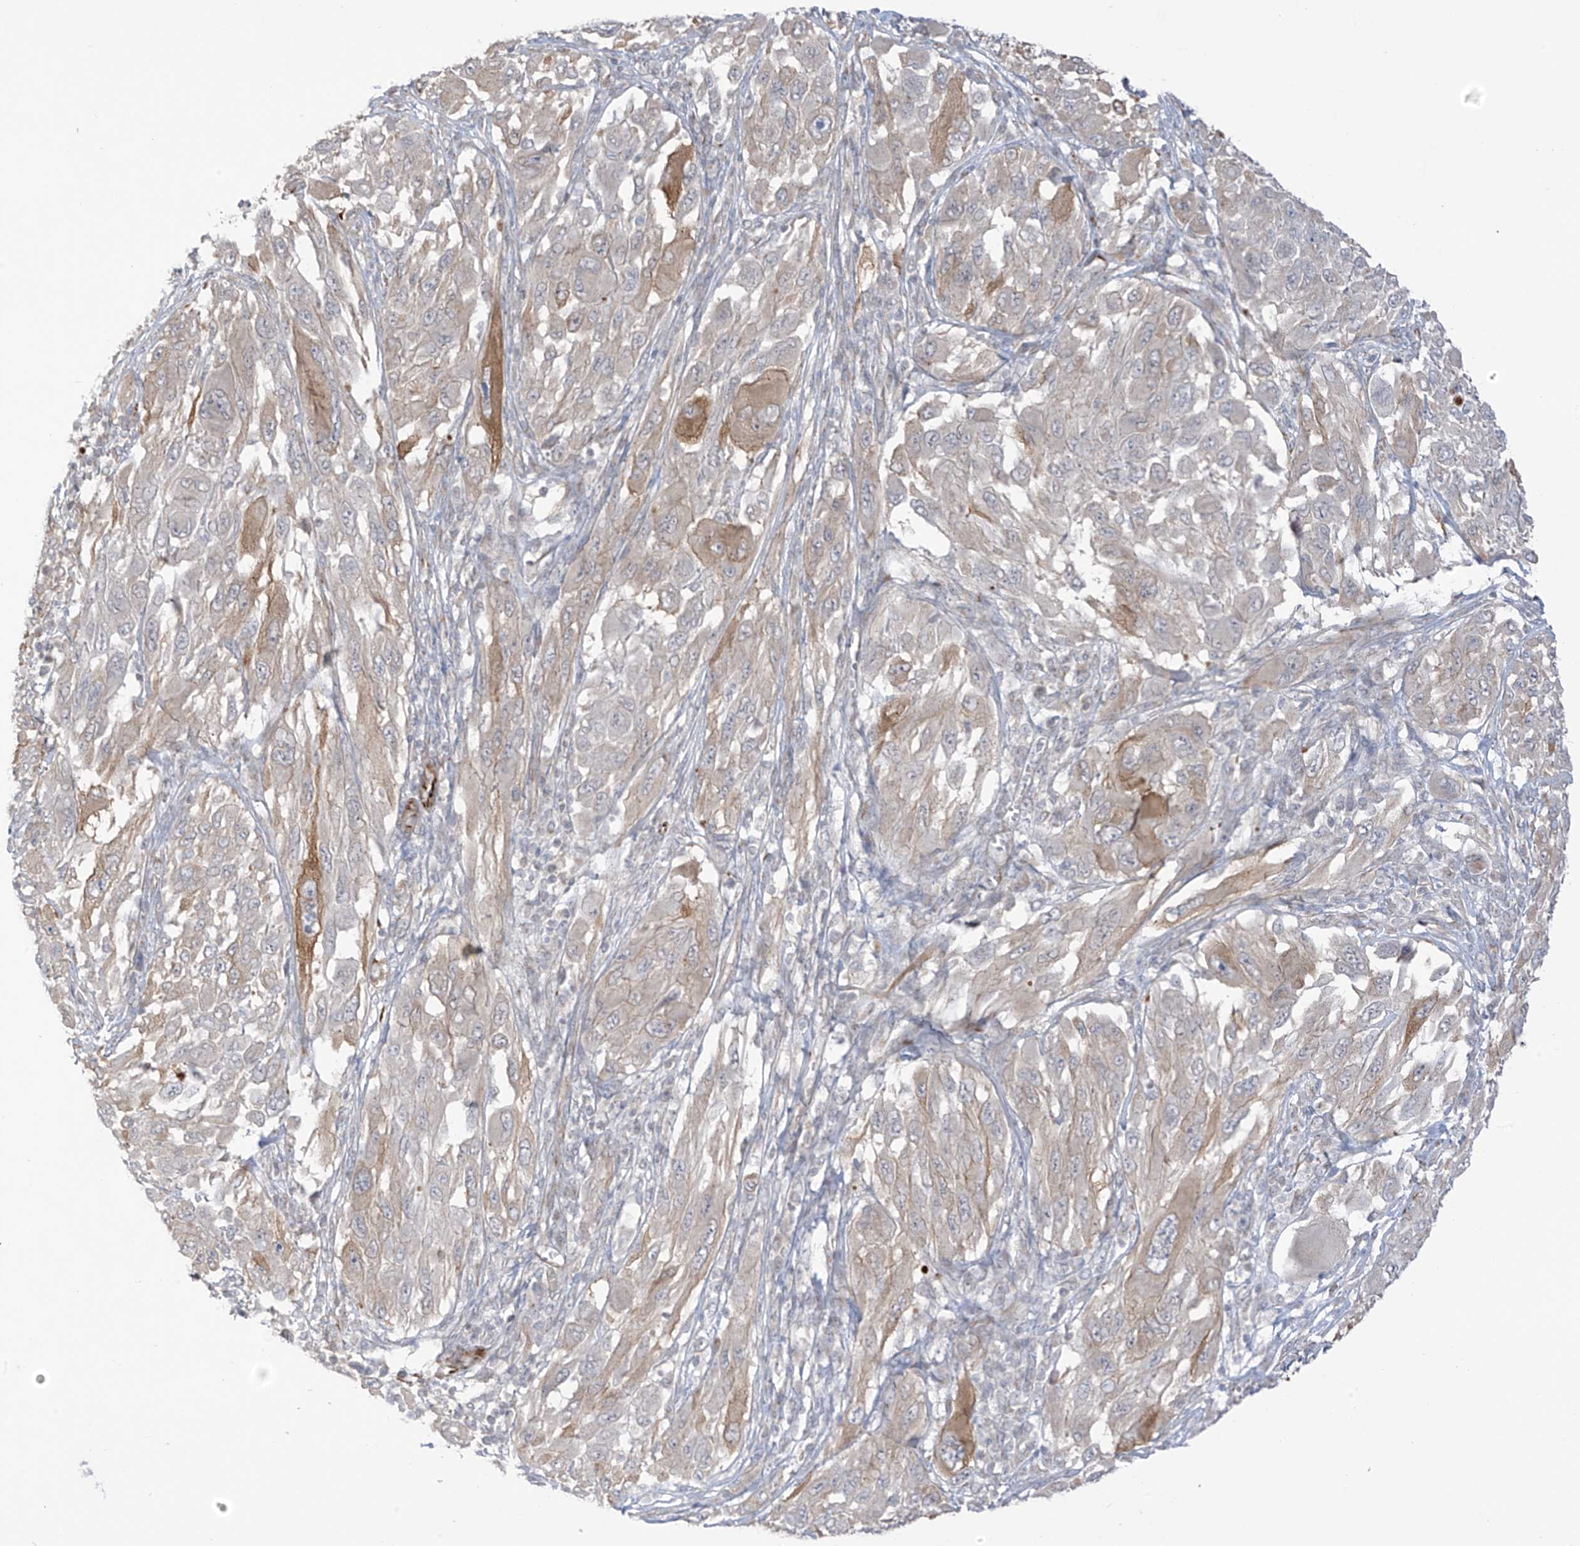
{"staining": {"intensity": "moderate", "quantity": "<25%", "location": "cytoplasmic/membranous"}, "tissue": "melanoma", "cell_type": "Tumor cells", "image_type": "cancer", "snomed": [{"axis": "morphology", "description": "Malignant melanoma, NOS"}, {"axis": "topography", "description": "Skin"}], "caption": "The micrograph reveals staining of malignant melanoma, revealing moderate cytoplasmic/membranous protein staining (brown color) within tumor cells.", "gene": "HS6ST2", "patient": {"sex": "female", "age": 91}}